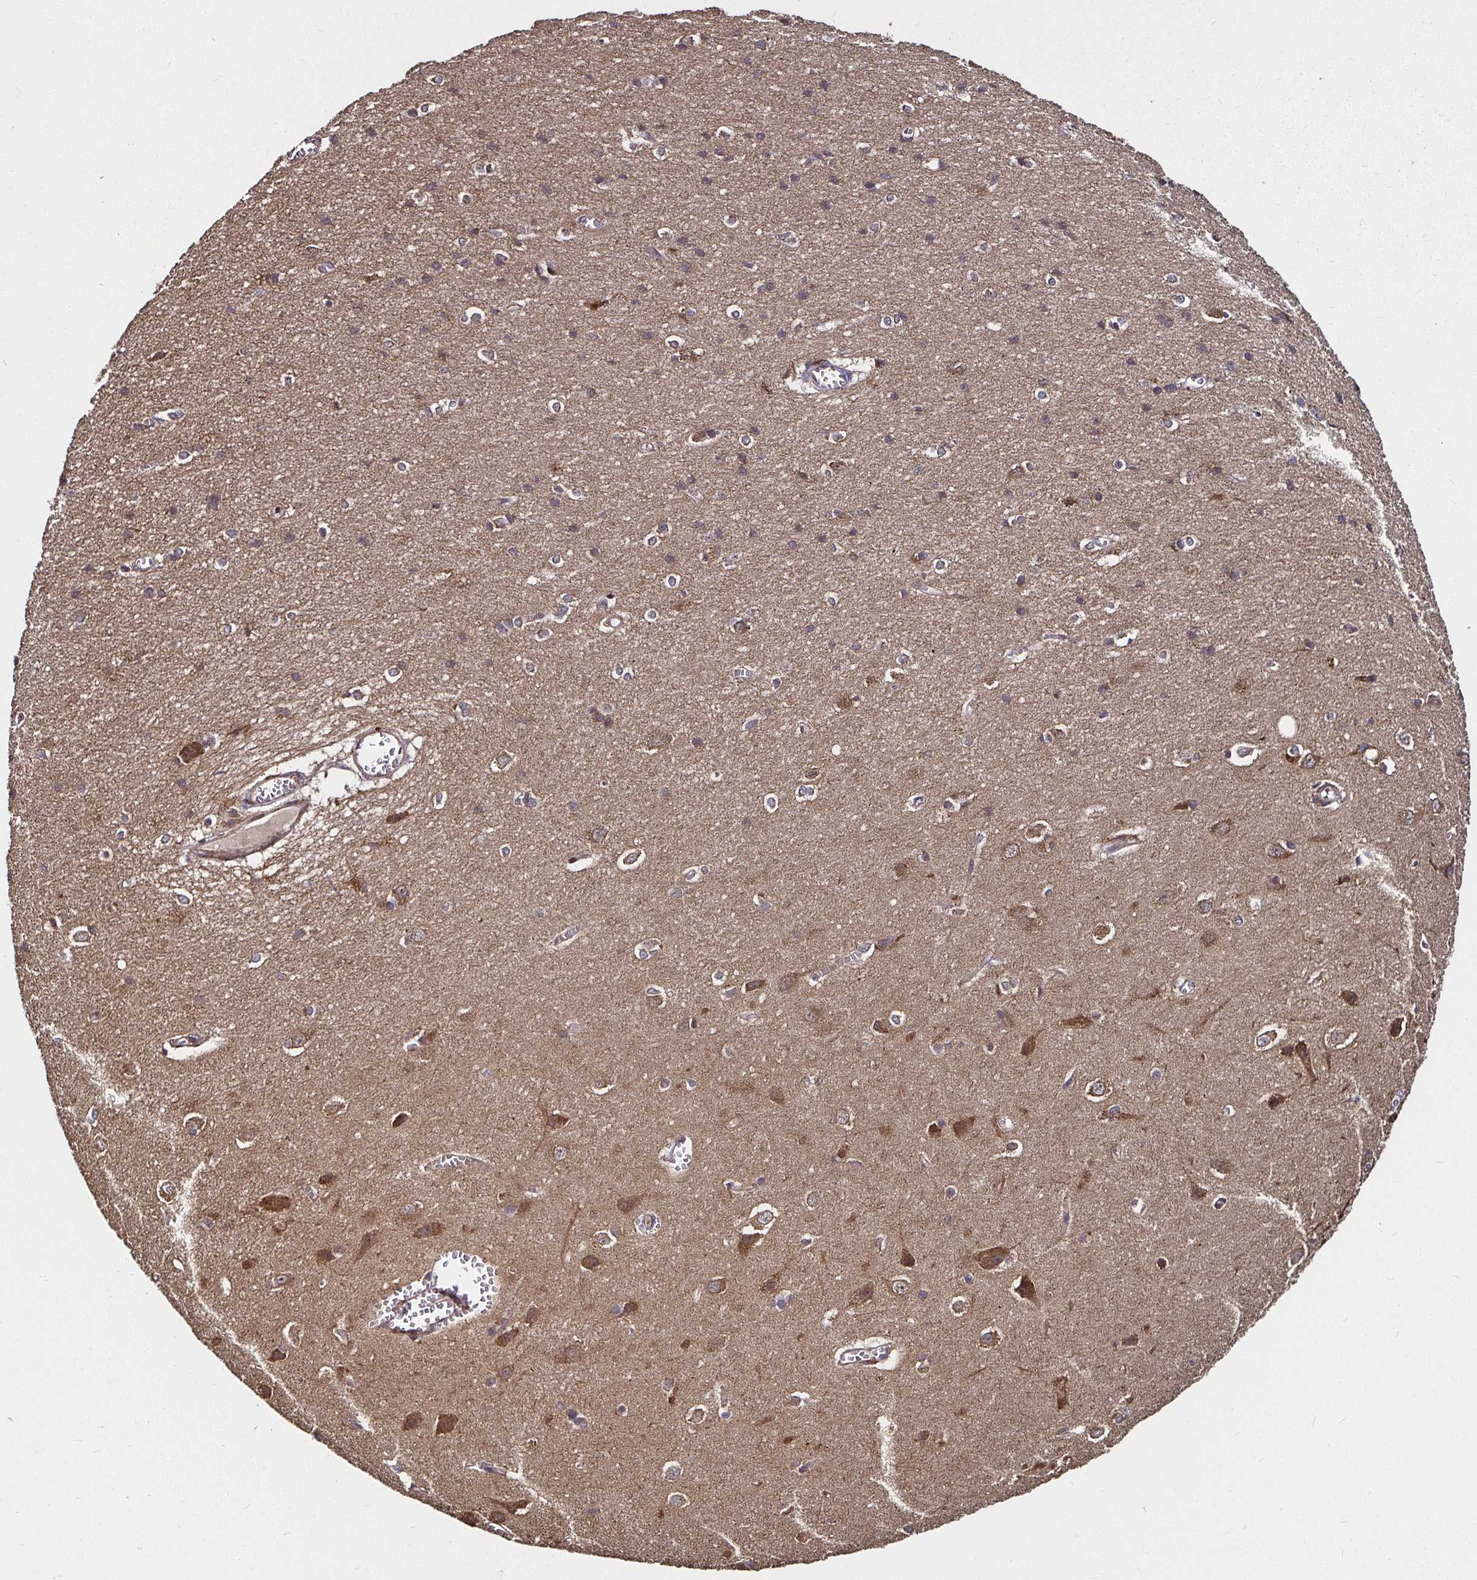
{"staining": {"intensity": "weak", "quantity": "25%-75%", "location": "cytoplasmic/membranous"}, "tissue": "cerebral cortex", "cell_type": "Endothelial cells", "image_type": "normal", "snomed": [{"axis": "morphology", "description": "Normal tissue, NOS"}, {"axis": "topography", "description": "Cerebral cortex"}], "caption": "This micrograph reveals IHC staining of unremarkable human cerebral cortex, with low weak cytoplasmic/membranous staining in about 25%-75% of endothelial cells.", "gene": "MLST8", "patient": {"sex": "male", "age": 37}}